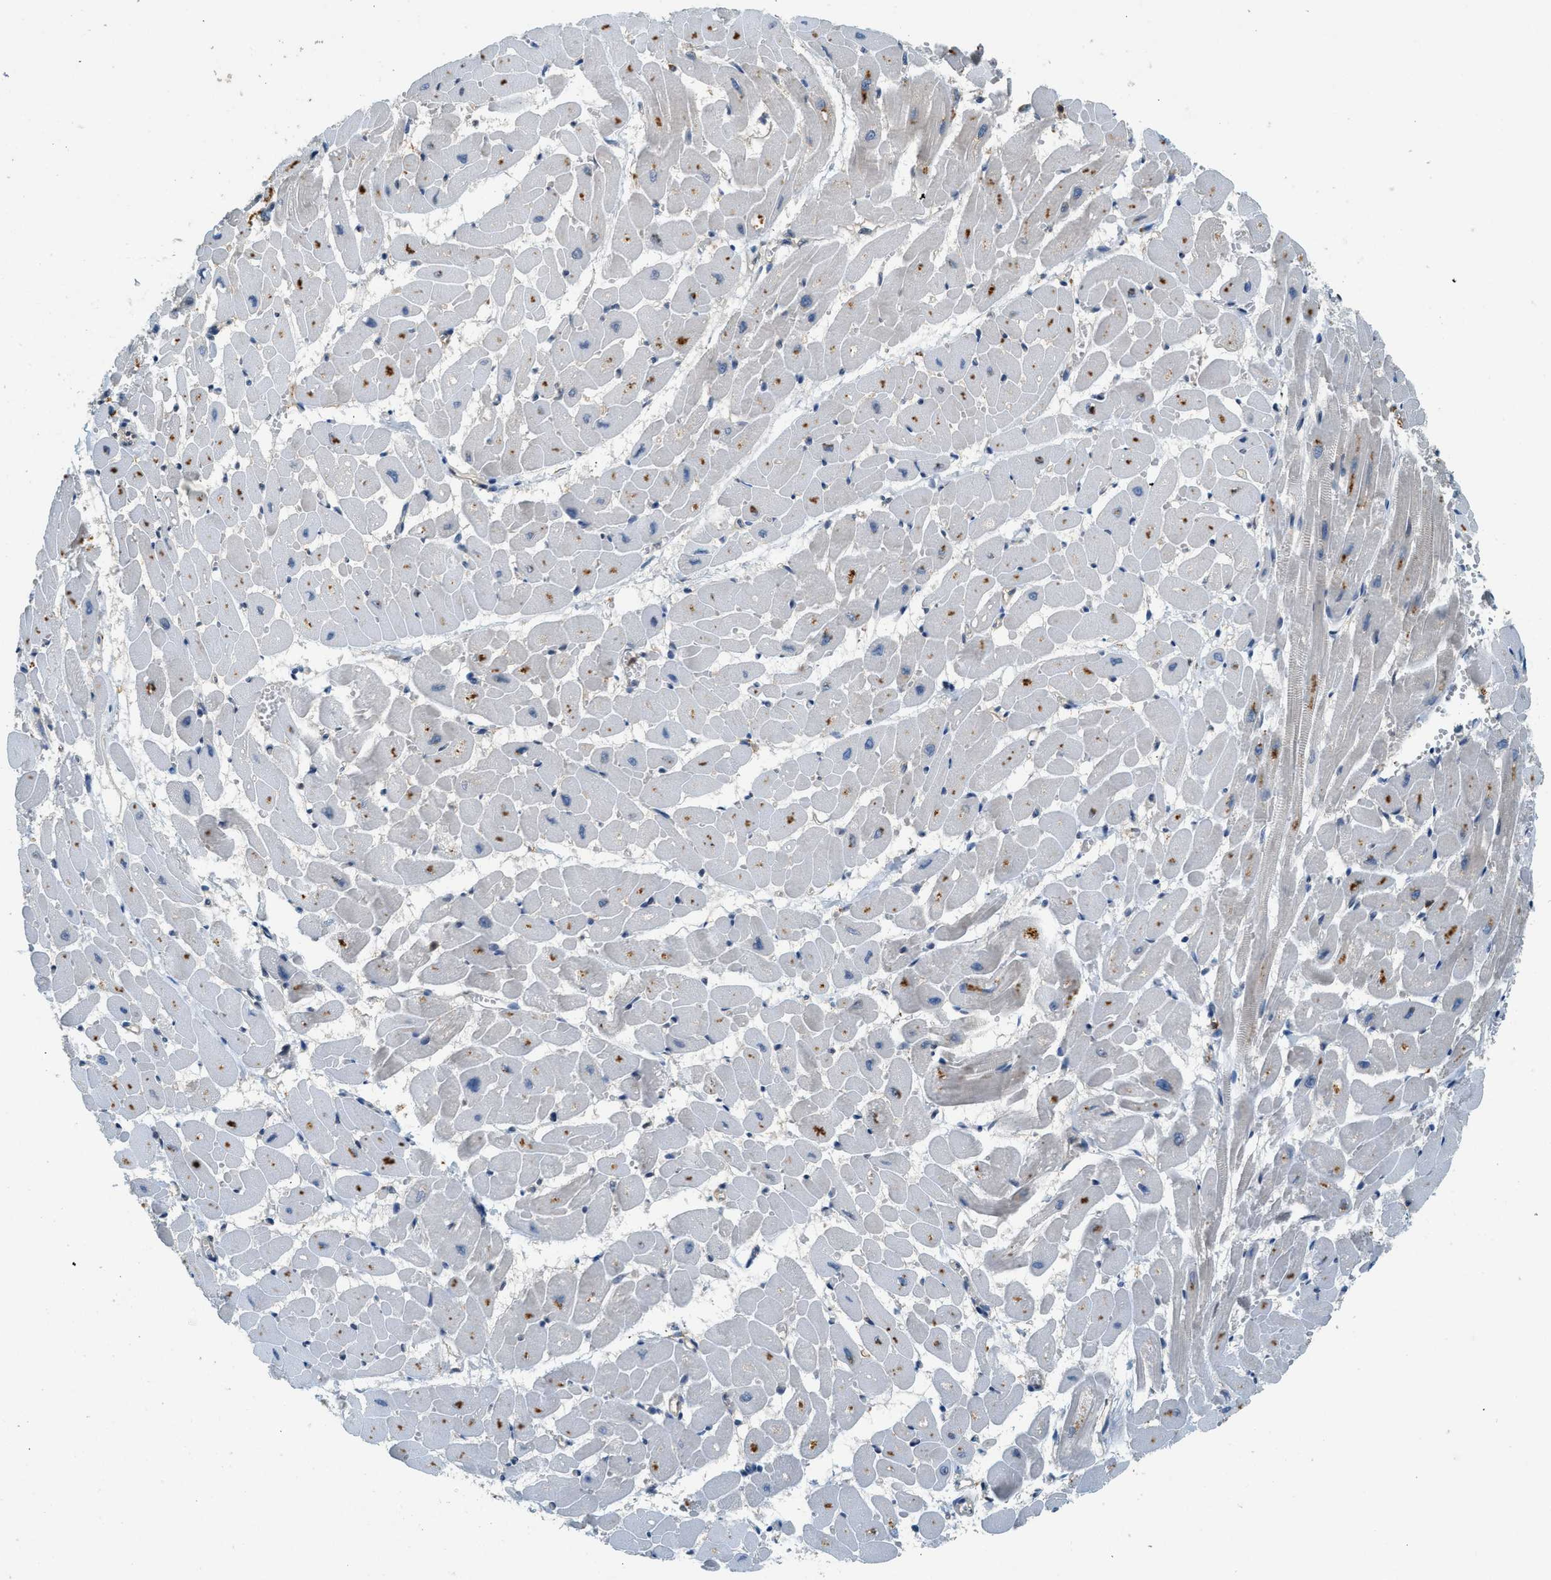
{"staining": {"intensity": "moderate", "quantity": ">75%", "location": "cytoplasmic/membranous"}, "tissue": "heart muscle", "cell_type": "Cardiomyocytes", "image_type": "normal", "snomed": [{"axis": "morphology", "description": "Normal tissue, NOS"}, {"axis": "topography", "description": "Heart"}], "caption": "High-magnification brightfield microscopy of normal heart muscle stained with DAB (3,3'-diaminobenzidine) (brown) and counterstained with hematoxylin (blue). cardiomyocytes exhibit moderate cytoplasmic/membranous expression is appreciated in about>75% of cells. (DAB (3,3'-diaminobenzidine) IHC, brown staining for protein, blue staining for nuclei).", "gene": "GMPPB", "patient": {"sex": "male", "age": 45}}